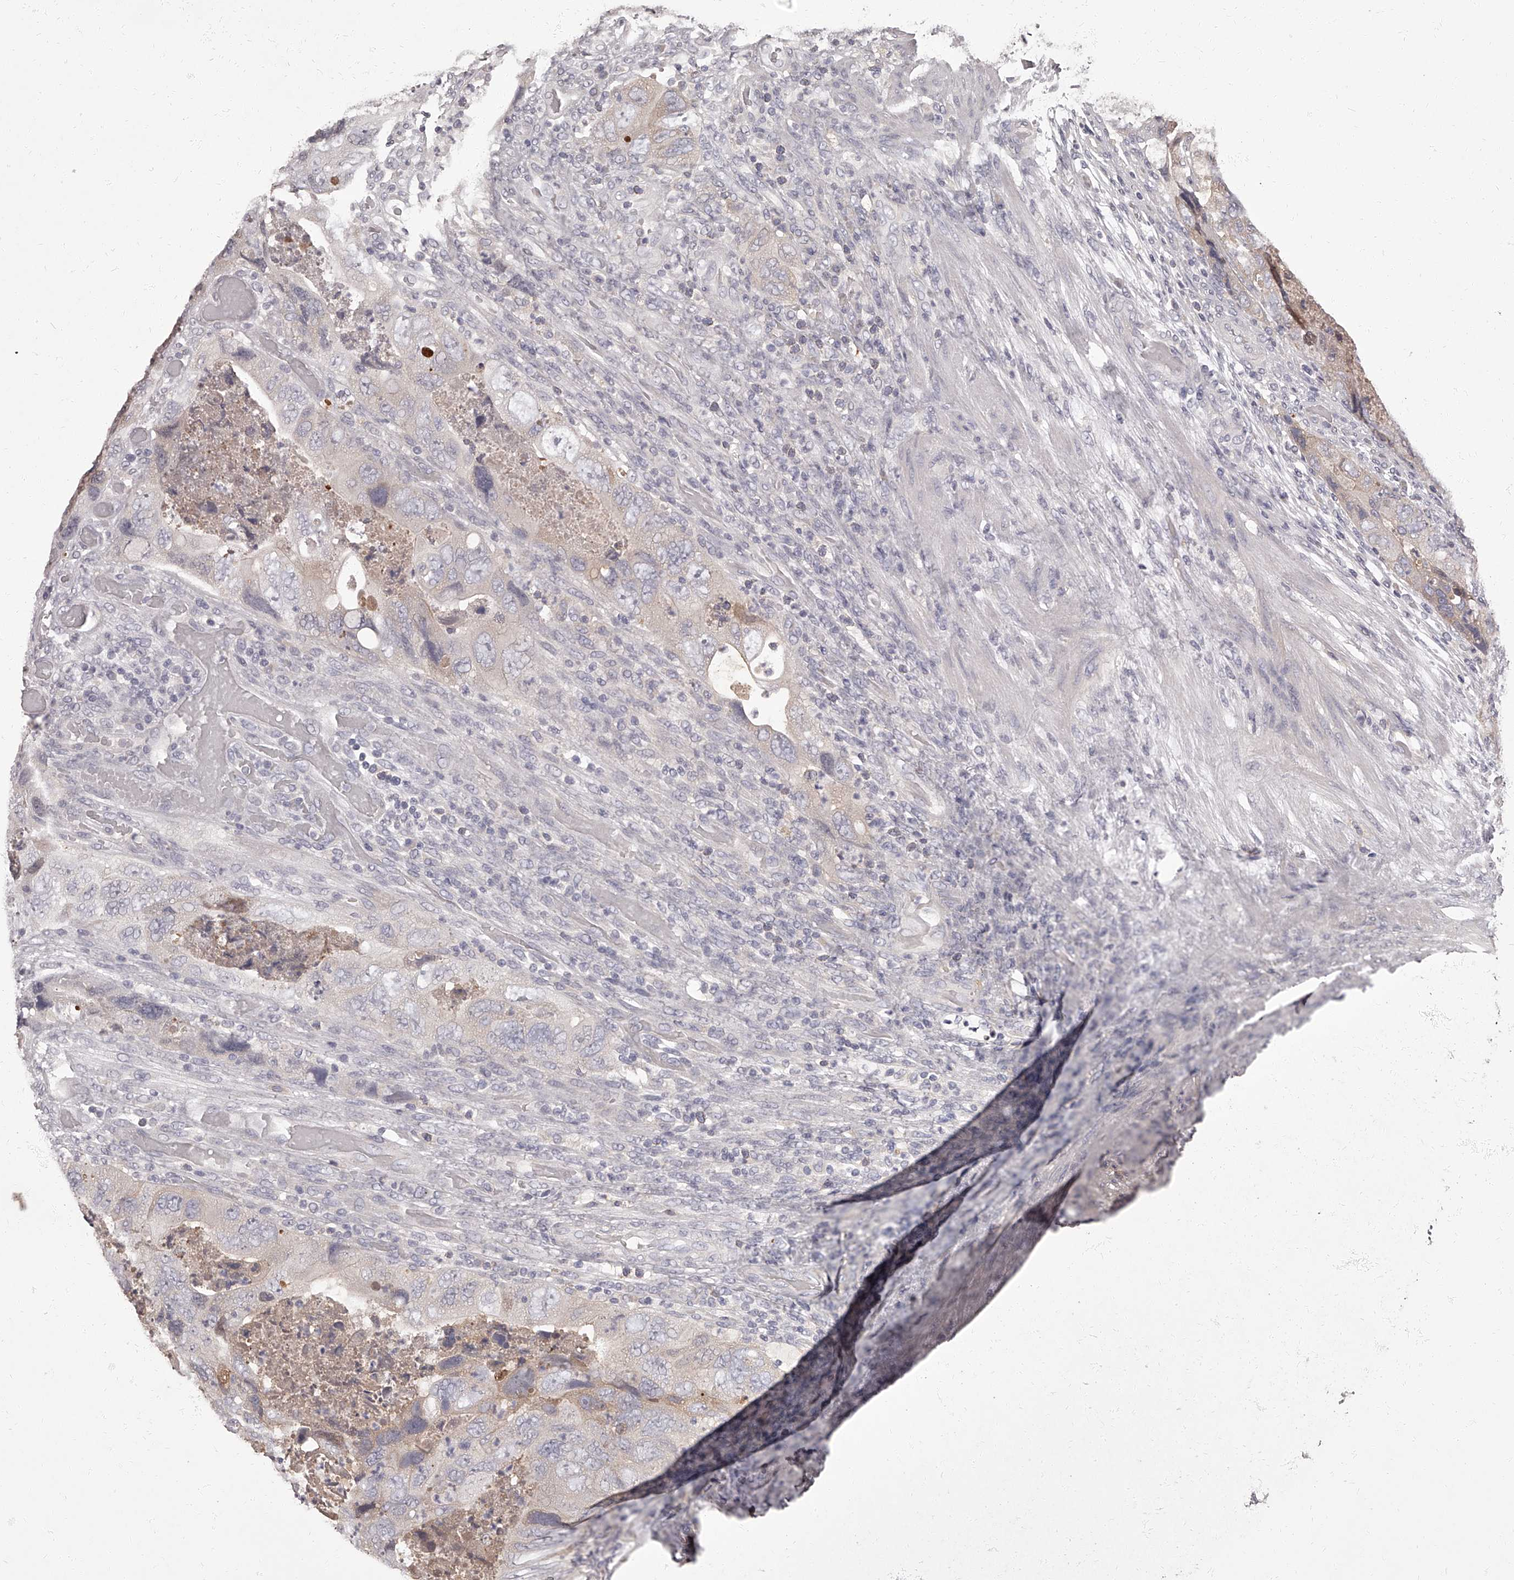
{"staining": {"intensity": "weak", "quantity": "<25%", "location": "cytoplasmic/membranous"}, "tissue": "colorectal cancer", "cell_type": "Tumor cells", "image_type": "cancer", "snomed": [{"axis": "morphology", "description": "Adenocarcinoma, NOS"}, {"axis": "topography", "description": "Rectum"}], "caption": "Tumor cells show no significant protein expression in colorectal adenocarcinoma.", "gene": "APEH", "patient": {"sex": "male", "age": 63}}